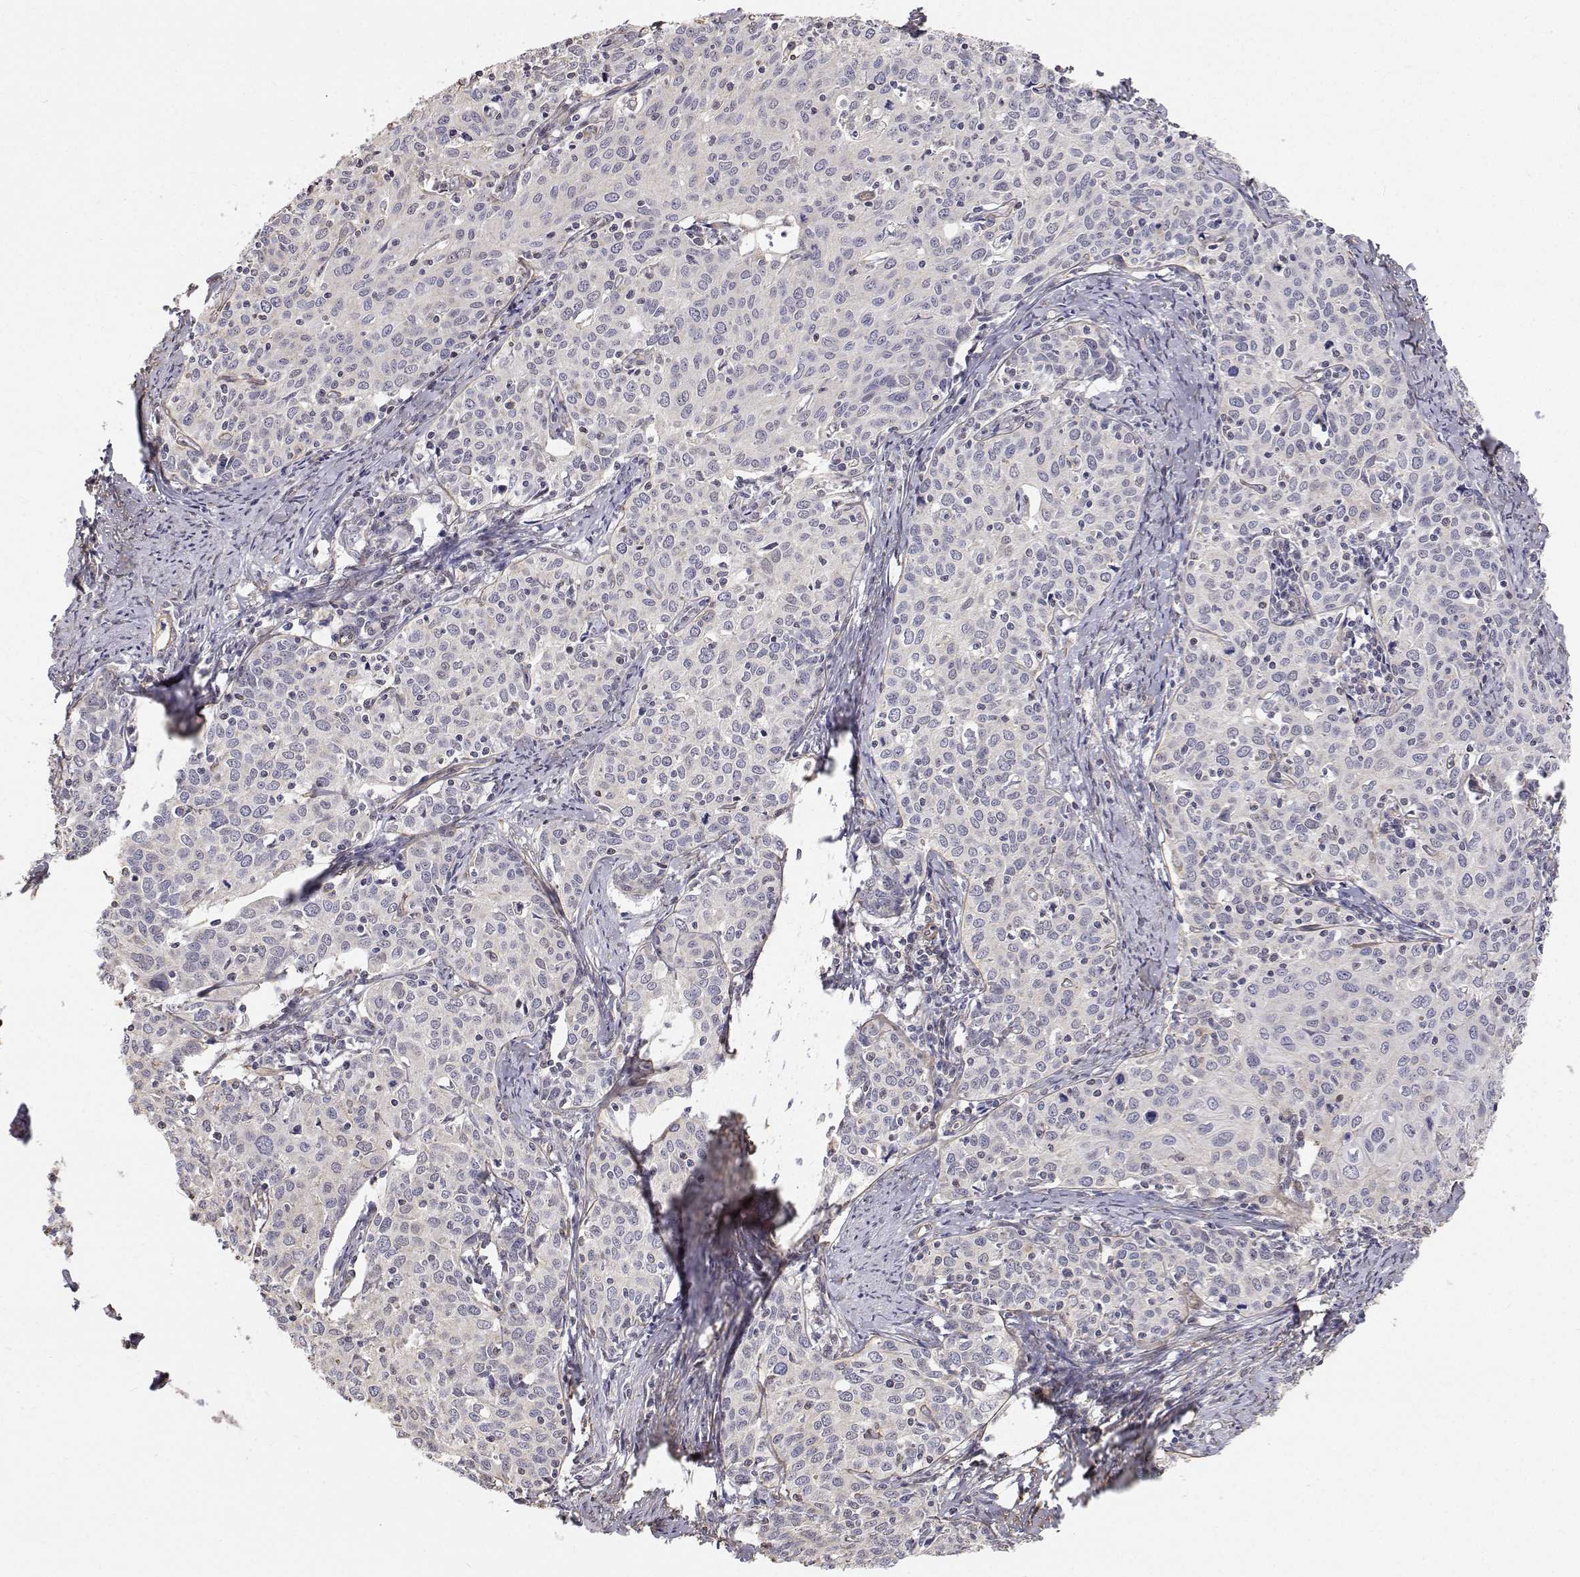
{"staining": {"intensity": "negative", "quantity": "none", "location": "none"}, "tissue": "cervical cancer", "cell_type": "Tumor cells", "image_type": "cancer", "snomed": [{"axis": "morphology", "description": "Squamous cell carcinoma, NOS"}, {"axis": "topography", "description": "Cervix"}], "caption": "Image shows no significant protein expression in tumor cells of cervical cancer (squamous cell carcinoma). (Brightfield microscopy of DAB immunohistochemistry (IHC) at high magnification).", "gene": "GSDMA", "patient": {"sex": "female", "age": 62}}